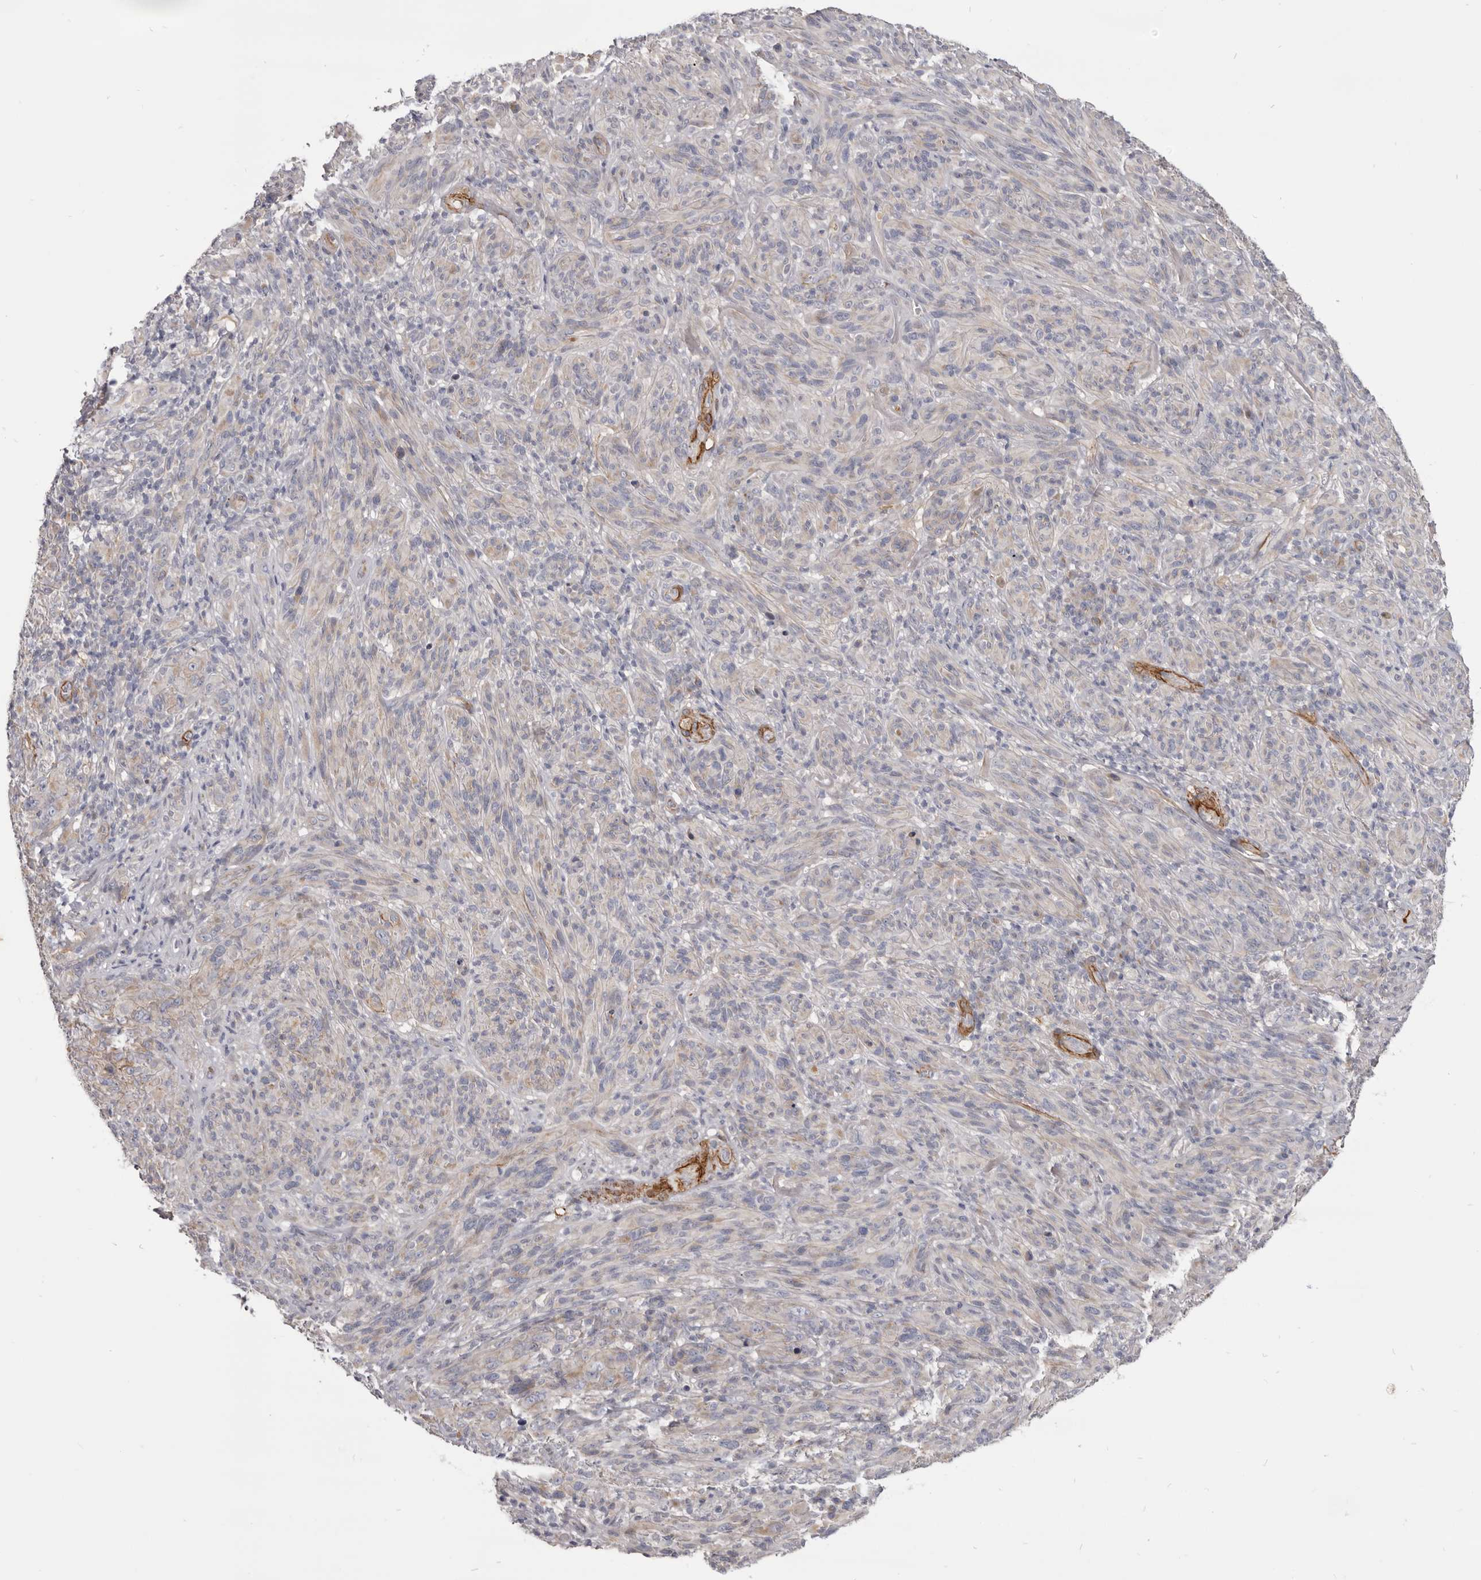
{"staining": {"intensity": "negative", "quantity": "none", "location": "none"}, "tissue": "melanoma", "cell_type": "Tumor cells", "image_type": "cancer", "snomed": [{"axis": "morphology", "description": "Malignant melanoma, NOS"}, {"axis": "topography", "description": "Skin of head"}], "caption": "Tumor cells are negative for protein expression in human melanoma.", "gene": "CGN", "patient": {"sex": "male", "age": 96}}